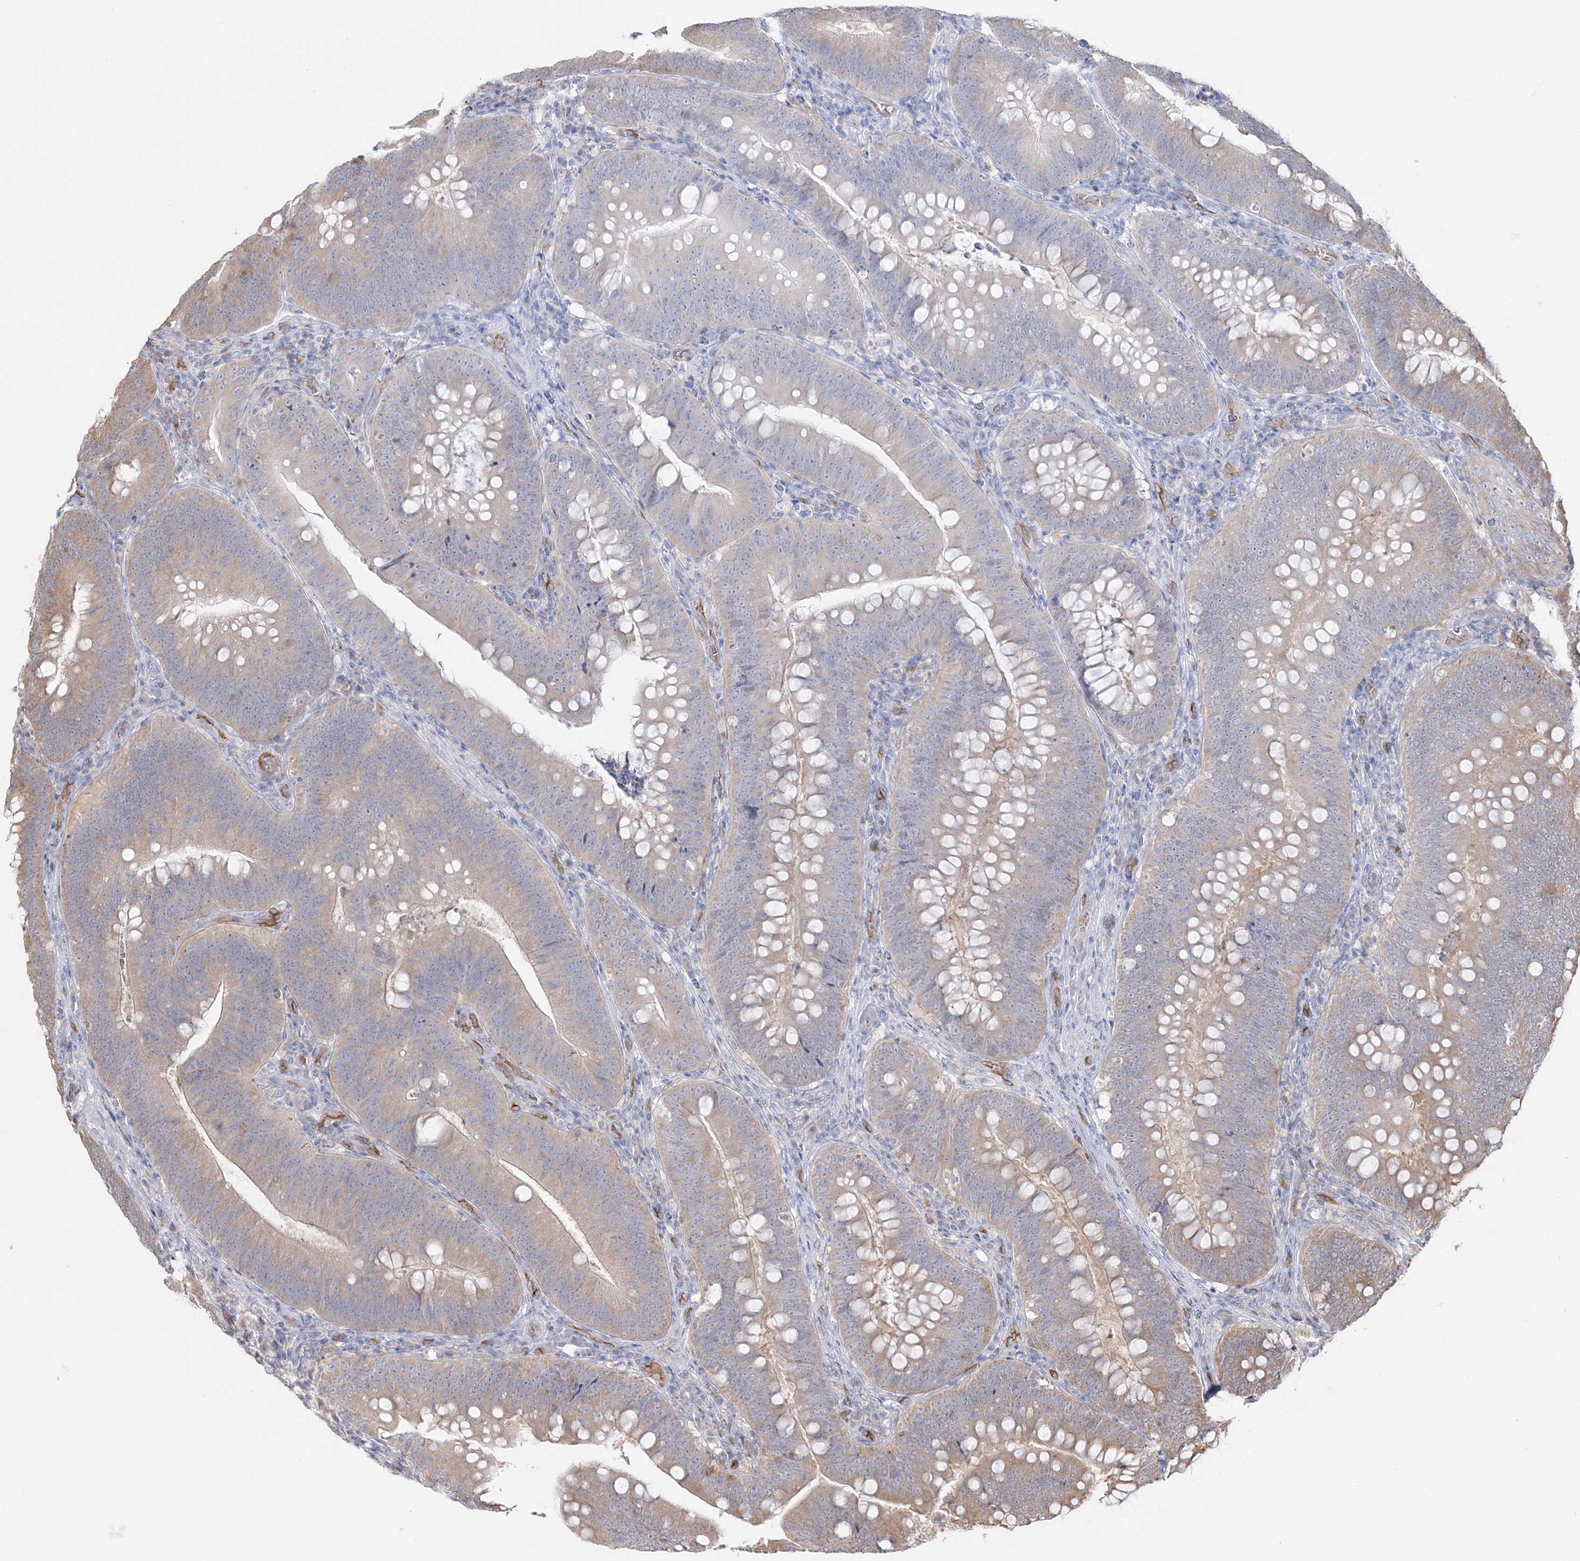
{"staining": {"intensity": "moderate", "quantity": "25%-75%", "location": "cytoplasmic/membranous"}, "tissue": "colorectal cancer", "cell_type": "Tumor cells", "image_type": "cancer", "snomed": [{"axis": "morphology", "description": "Normal tissue, NOS"}, {"axis": "topography", "description": "Colon"}], "caption": "DAB immunohistochemical staining of human colorectal cancer demonstrates moderate cytoplasmic/membranous protein staining in about 25%-75% of tumor cells. Nuclei are stained in blue.", "gene": "FARSB", "patient": {"sex": "female", "age": 82}}